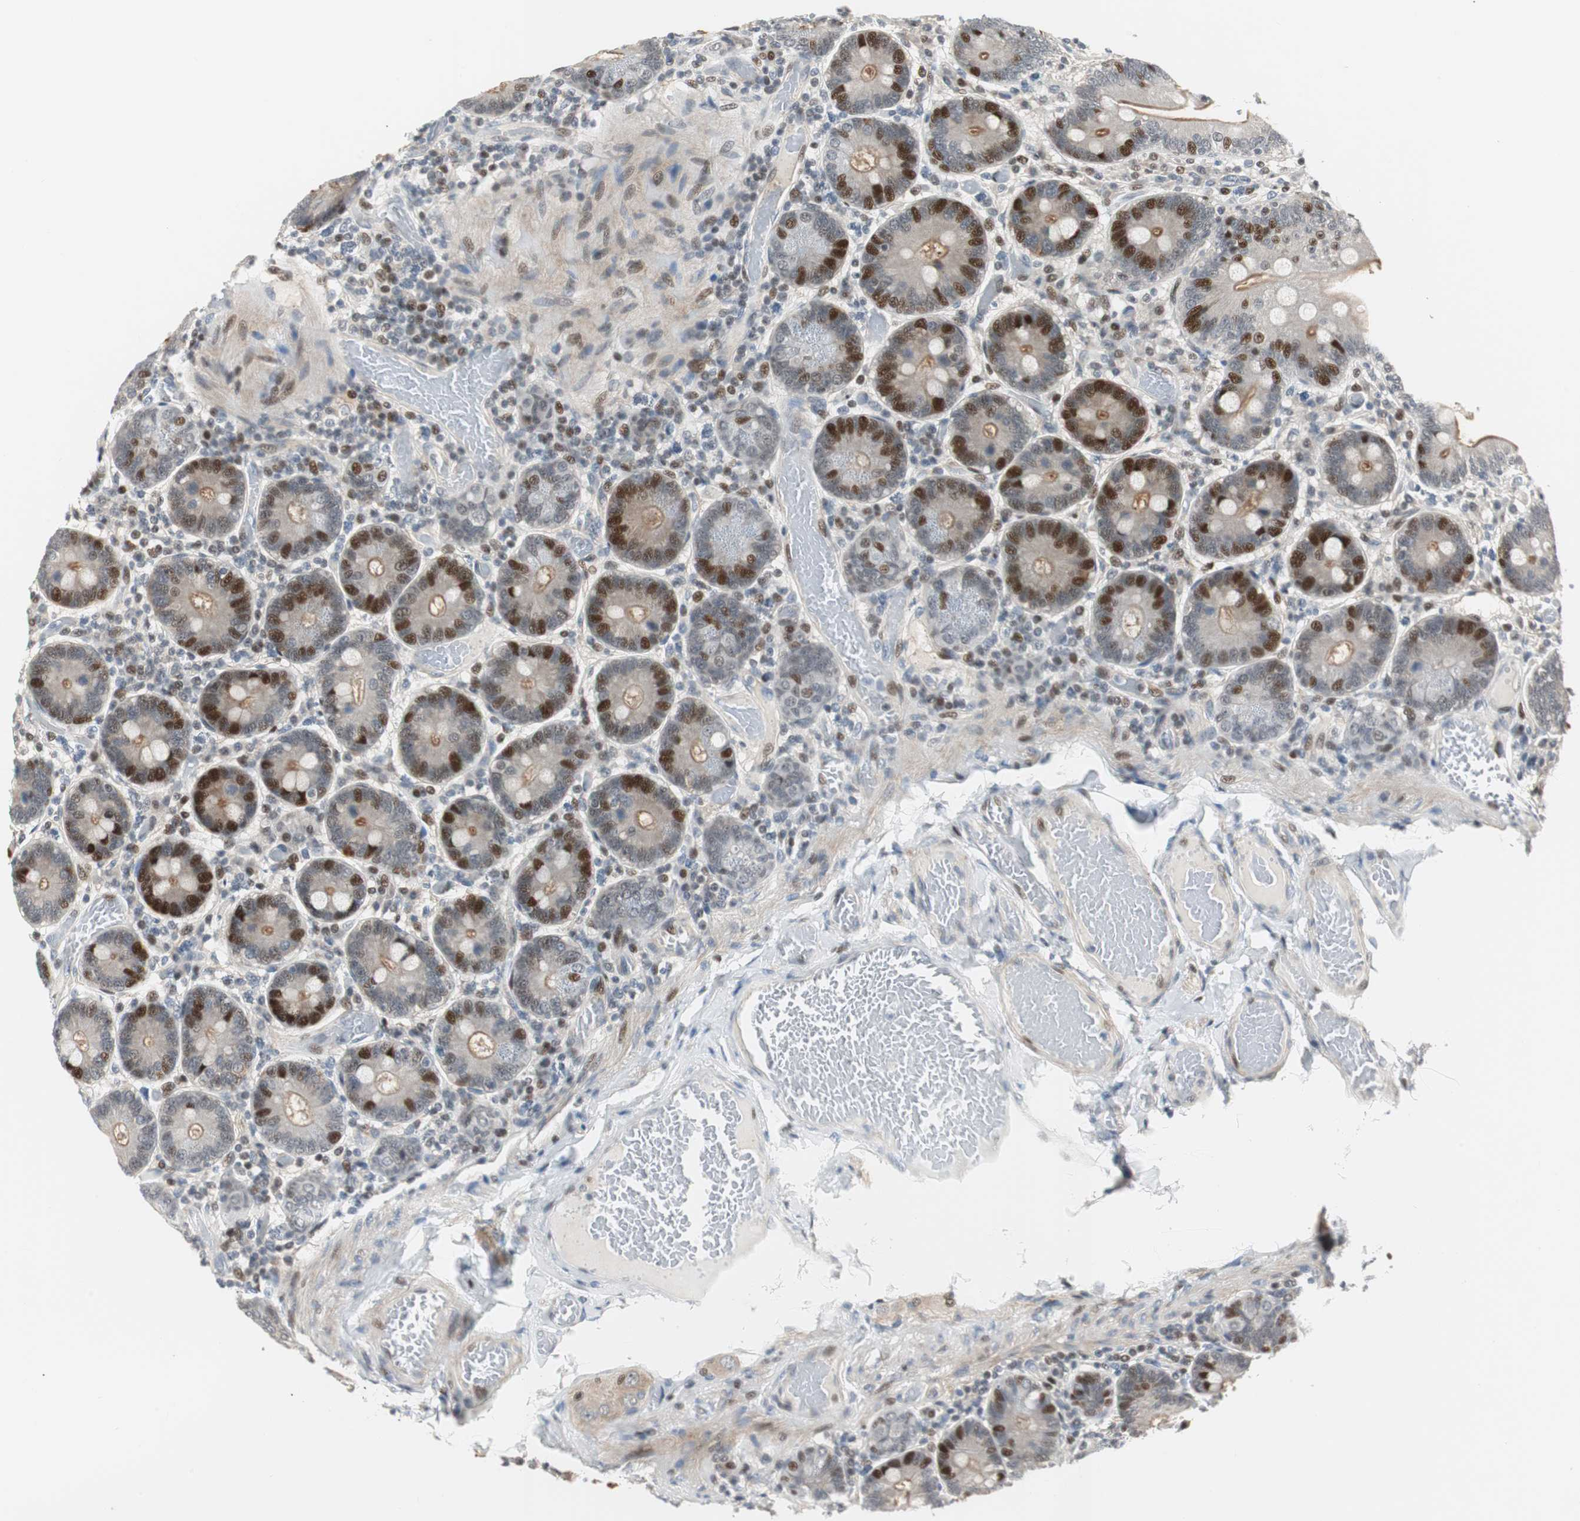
{"staining": {"intensity": "strong", "quantity": "25%-75%", "location": "nuclear"}, "tissue": "duodenum", "cell_type": "Glandular cells", "image_type": "normal", "snomed": [{"axis": "morphology", "description": "Normal tissue, NOS"}, {"axis": "topography", "description": "Duodenum"}], "caption": "Strong nuclear positivity for a protein is seen in about 25%-75% of glandular cells of benign duodenum using immunohistochemistry (IHC).", "gene": "RAD1", "patient": {"sex": "male", "age": 66}}